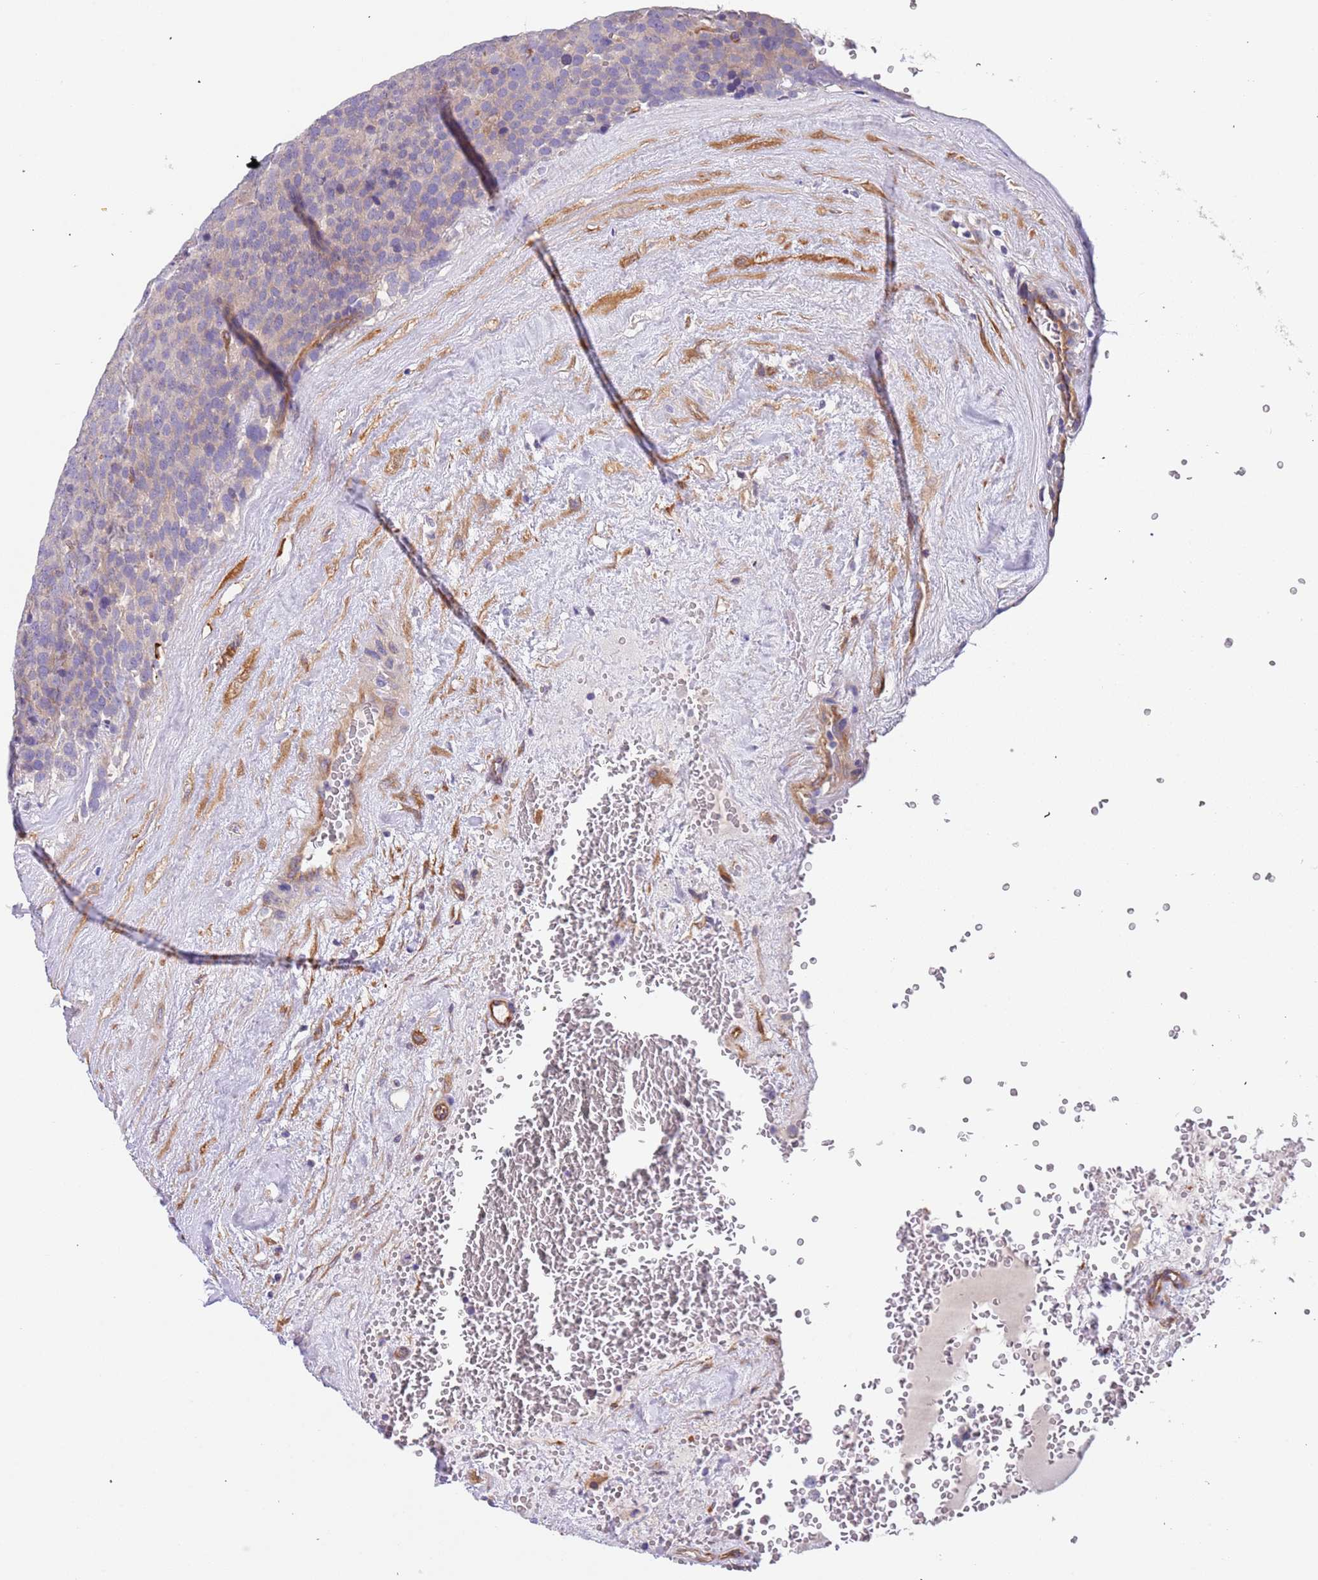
{"staining": {"intensity": "negative", "quantity": "none", "location": "none"}, "tissue": "testis cancer", "cell_type": "Tumor cells", "image_type": "cancer", "snomed": [{"axis": "morphology", "description": "Seminoma, NOS"}, {"axis": "topography", "description": "Testis"}], "caption": "Human testis cancer (seminoma) stained for a protein using immunohistochemistry shows no staining in tumor cells.", "gene": "LAMB4", "patient": {"sex": "male", "age": 71}}